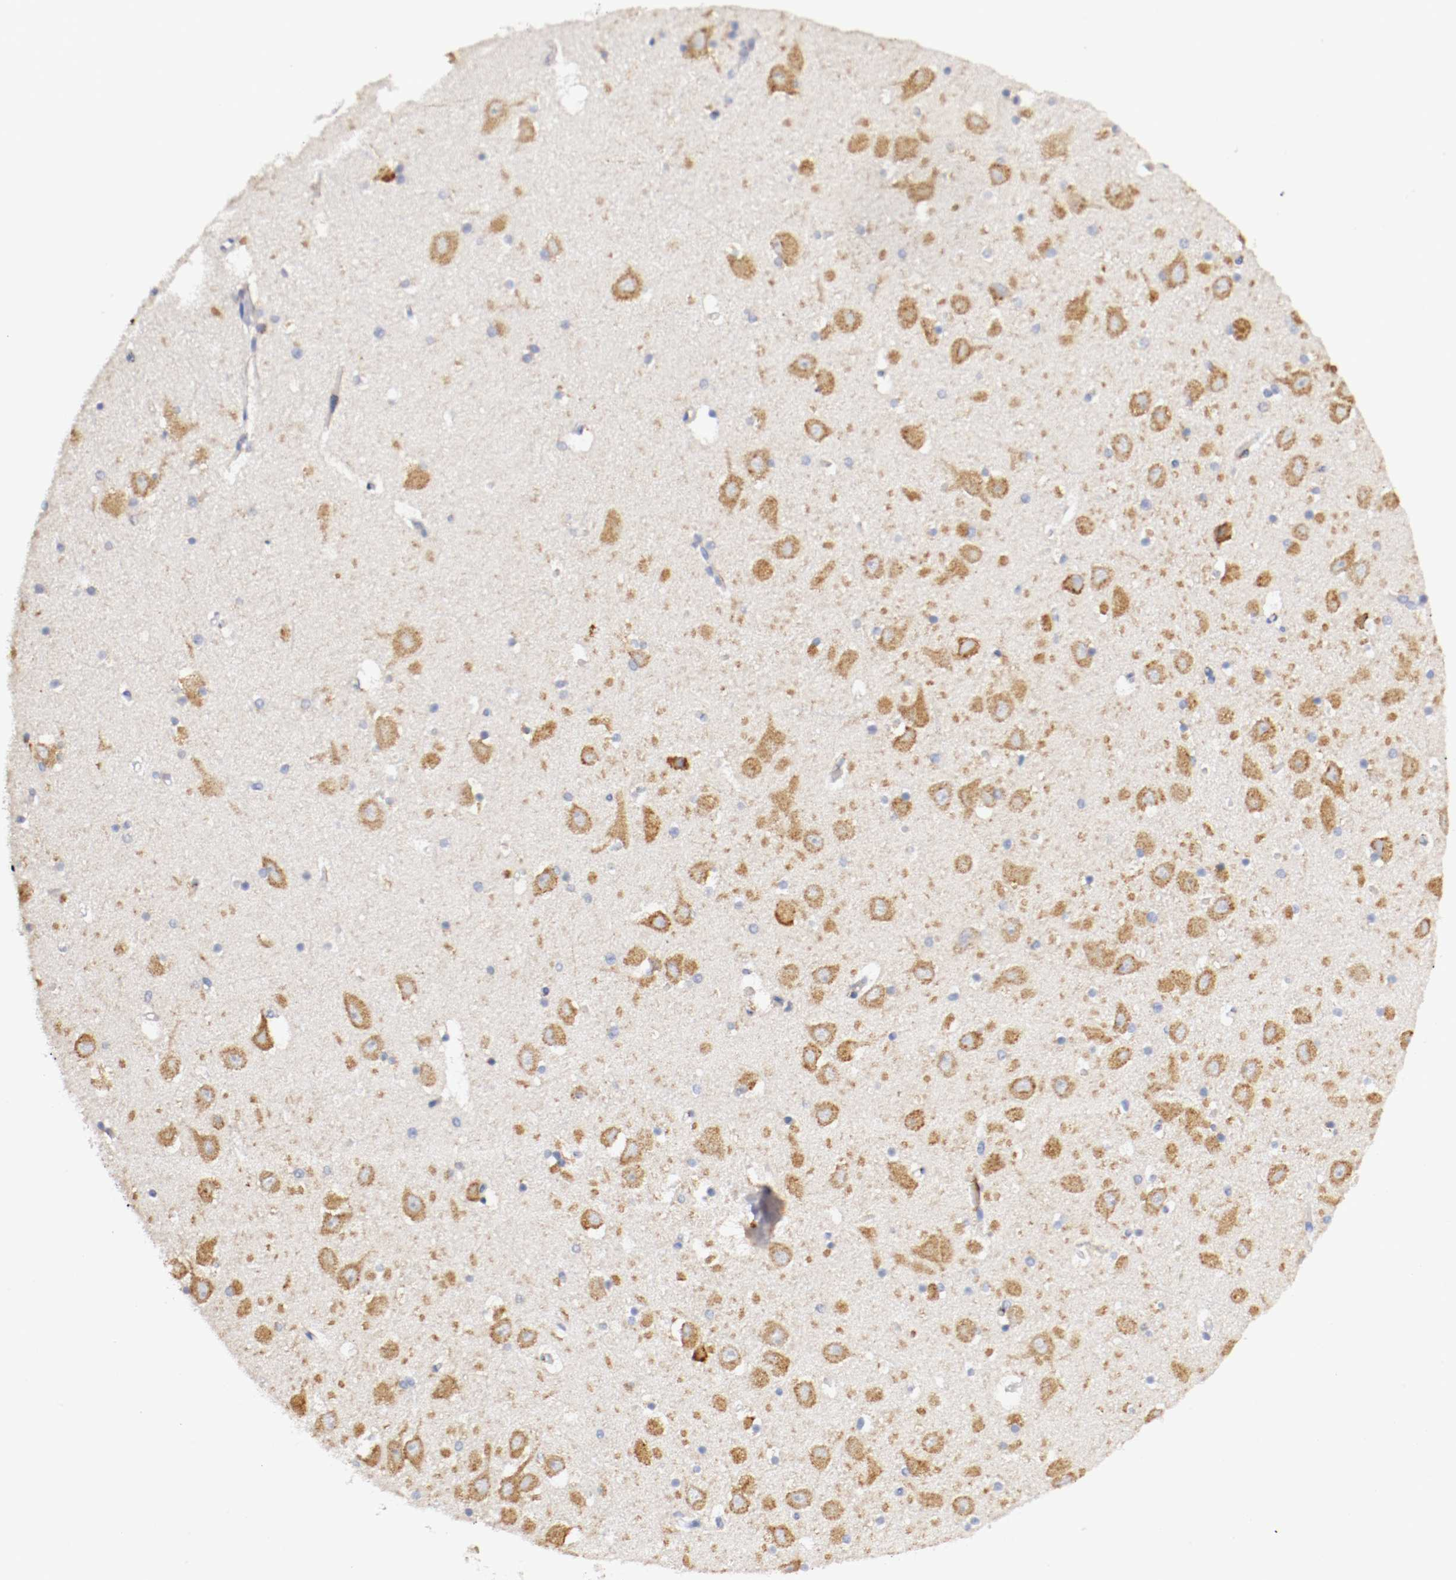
{"staining": {"intensity": "negative", "quantity": "none", "location": "none"}, "tissue": "hippocampus", "cell_type": "Glial cells", "image_type": "normal", "snomed": [{"axis": "morphology", "description": "Normal tissue, NOS"}, {"axis": "topography", "description": "Hippocampus"}], "caption": "This is a micrograph of immunohistochemistry staining of normal hippocampus, which shows no staining in glial cells. (DAB immunohistochemistry, high magnification).", "gene": "TRAF2", "patient": {"sex": "male", "age": 45}}